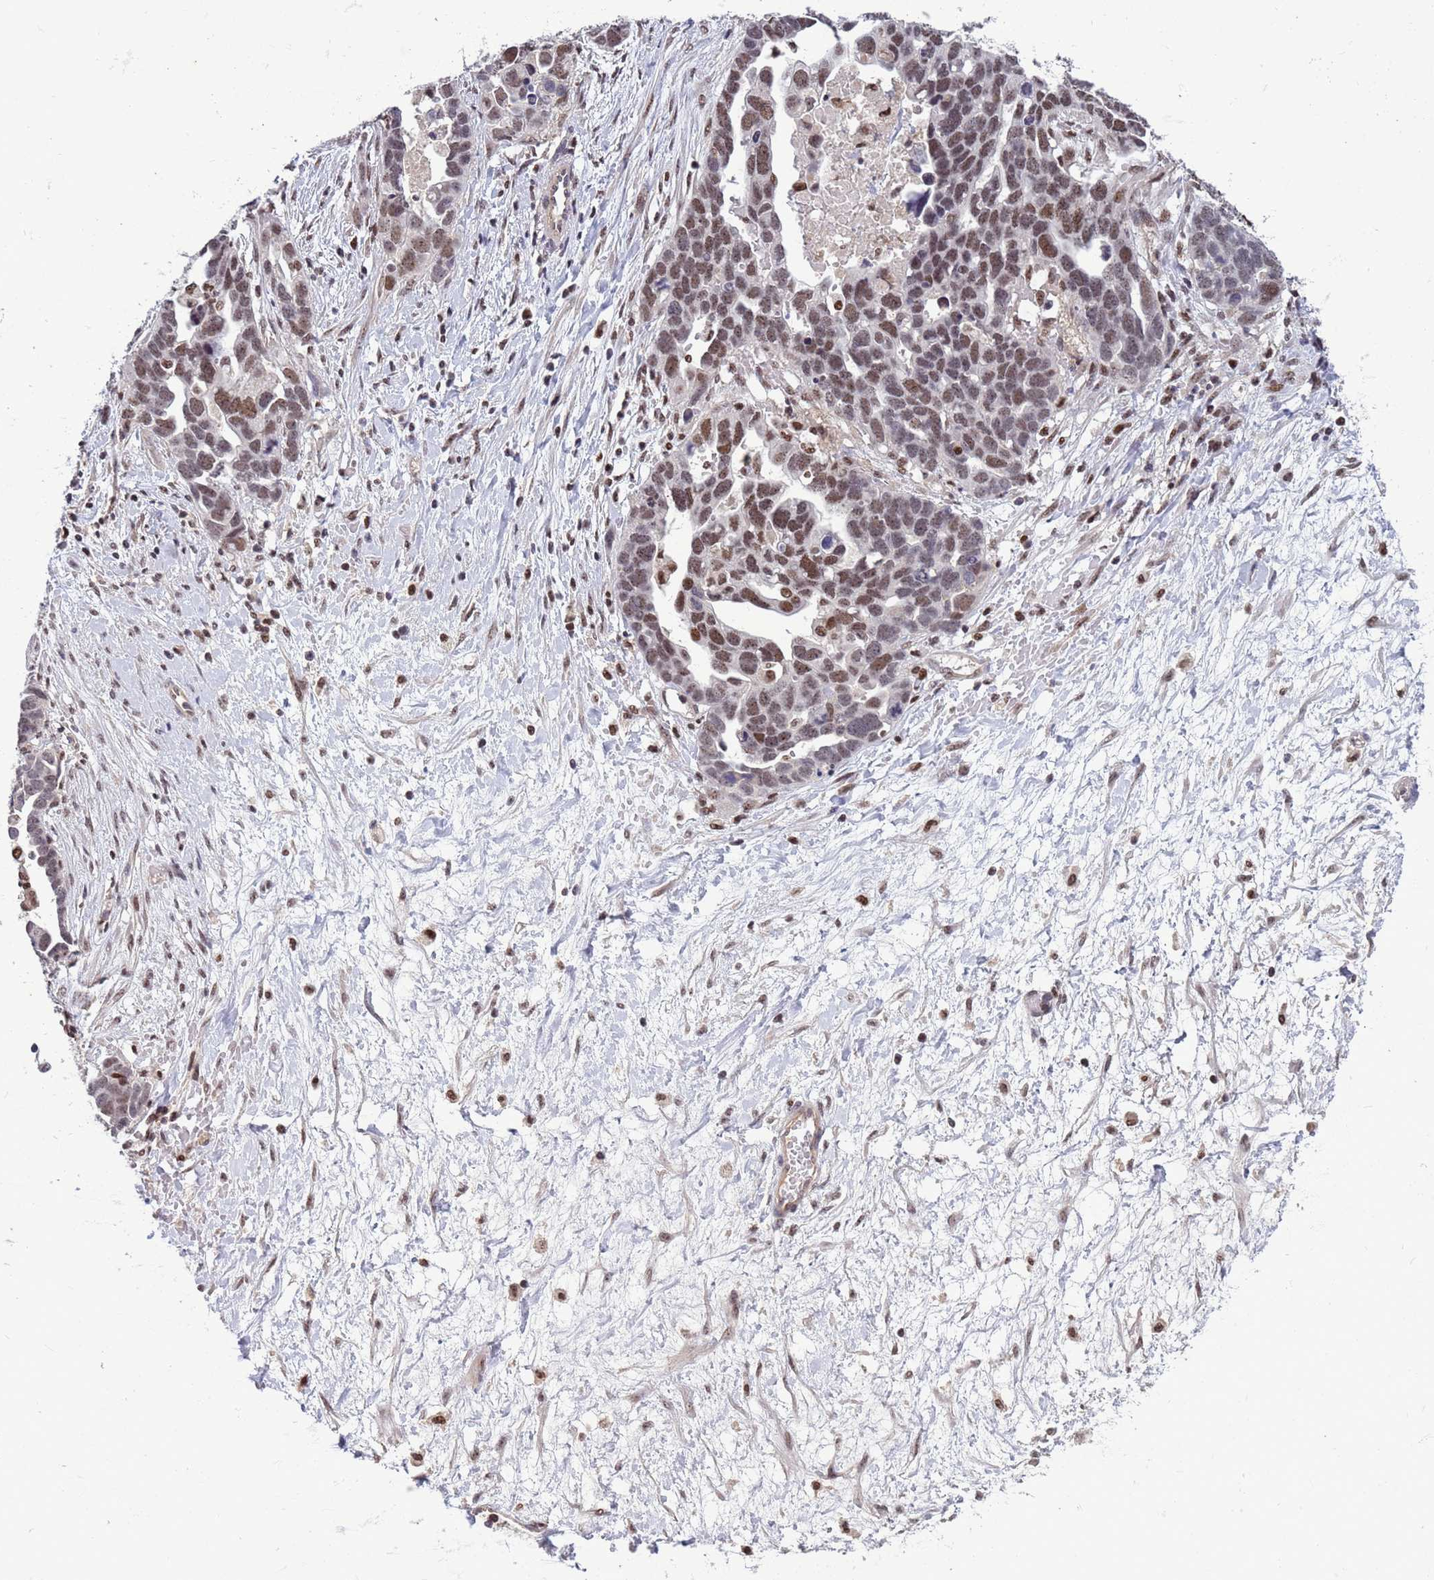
{"staining": {"intensity": "moderate", "quantity": ">75%", "location": "nuclear"}, "tissue": "ovarian cancer", "cell_type": "Tumor cells", "image_type": "cancer", "snomed": [{"axis": "morphology", "description": "Cystadenocarcinoma, serous, NOS"}, {"axis": "topography", "description": "Ovary"}], "caption": "IHC photomicrograph of neoplastic tissue: human serous cystadenocarcinoma (ovarian) stained using IHC exhibits medium levels of moderate protein expression localized specifically in the nuclear of tumor cells, appearing as a nuclear brown color.", "gene": "NSL1", "patient": {"sex": "female", "age": 54}}